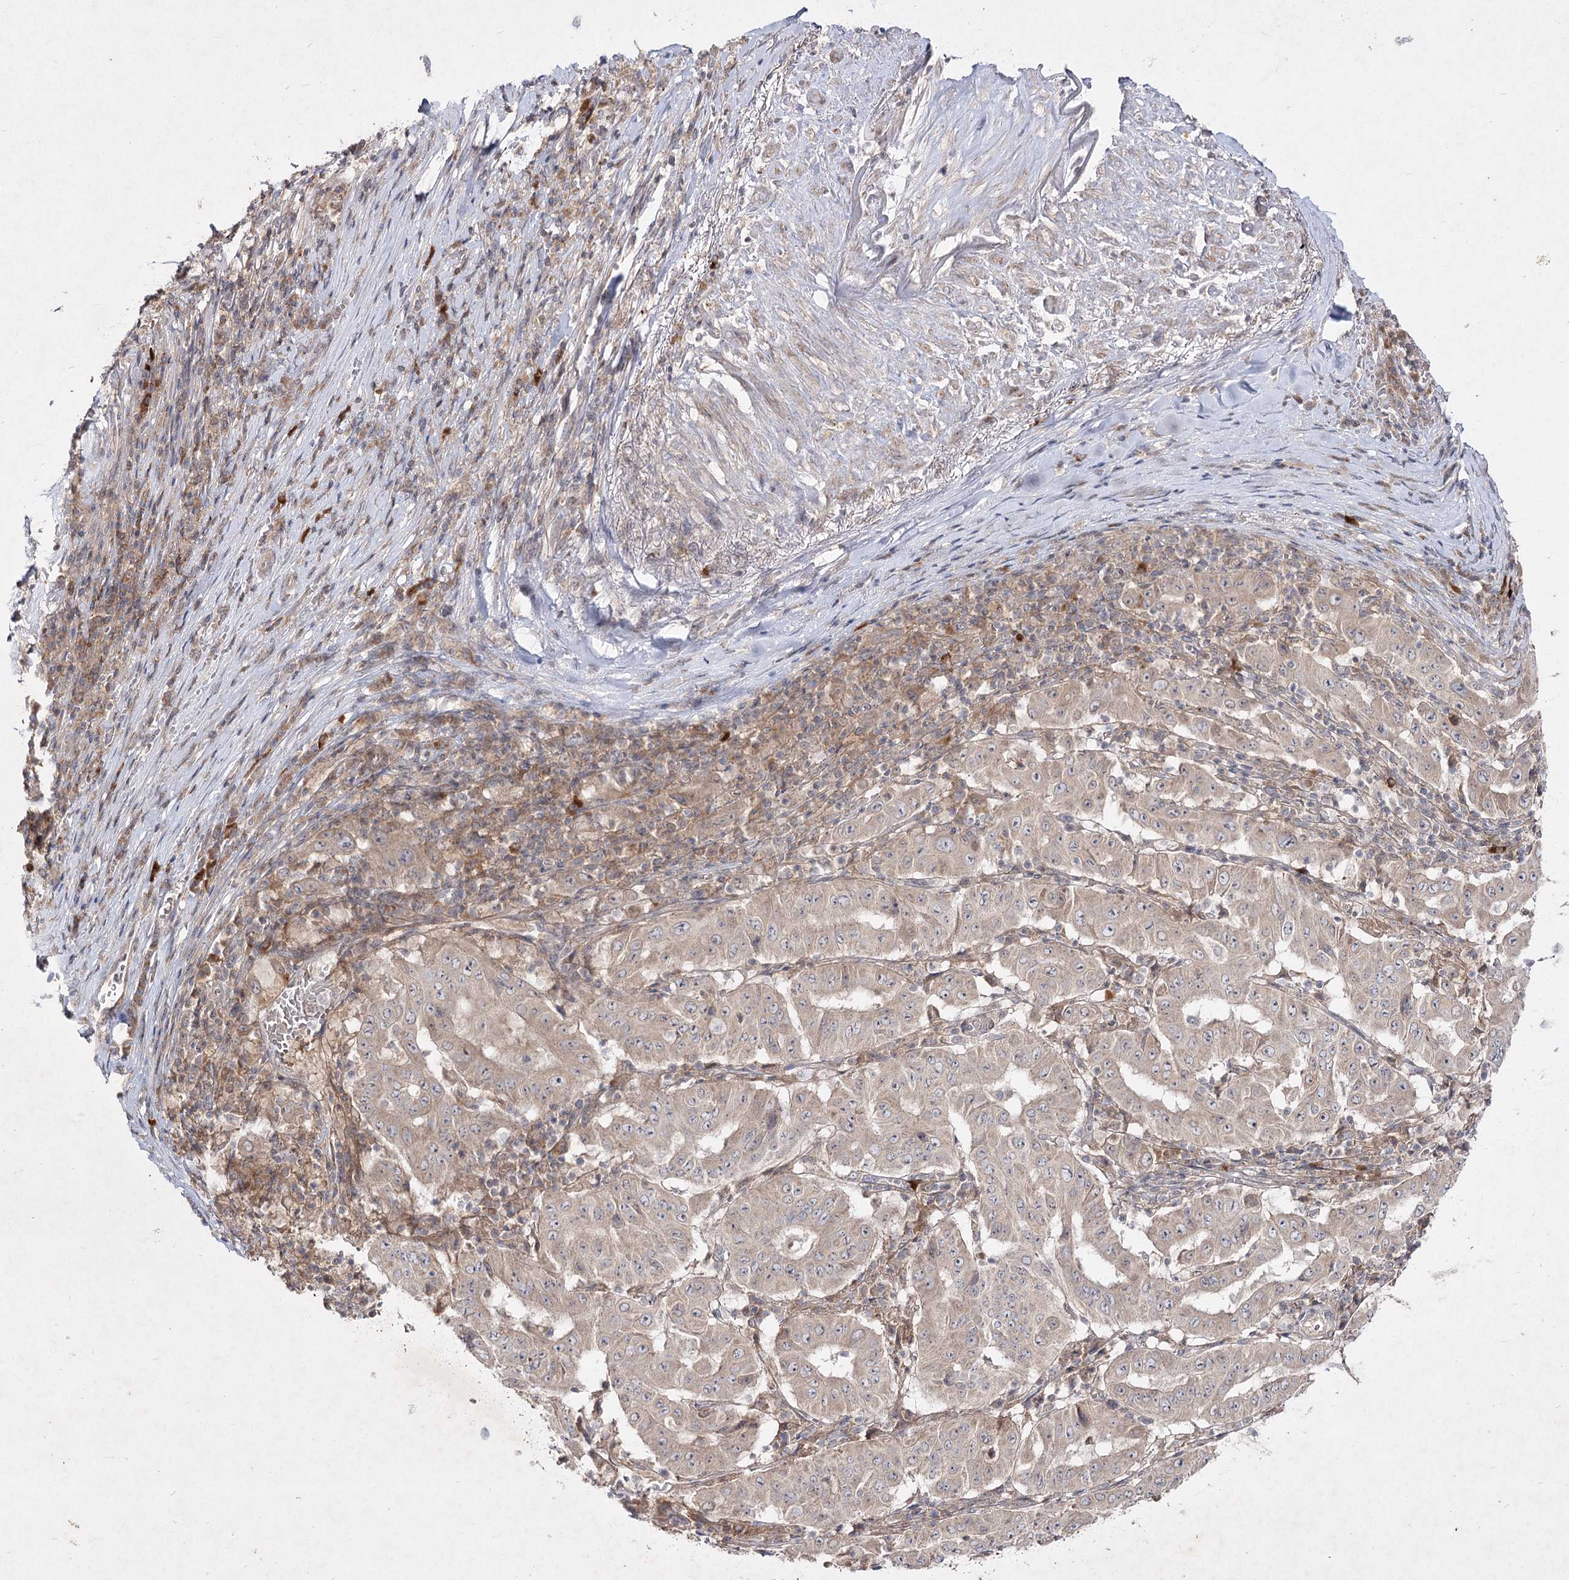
{"staining": {"intensity": "weak", "quantity": ">75%", "location": "cytoplasmic/membranous"}, "tissue": "pancreatic cancer", "cell_type": "Tumor cells", "image_type": "cancer", "snomed": [{"axis": "morphology", "description": "Adenocarcinoma, NOS"}, {"axis": "topography", "description": "Pancreas"}], "caption": "Immunohistochemistry micrograph of human pancreatic cancer (adenocarcinoma) stained for a protein (brown), which demonstrates low levels of weak cytoplasmic/membranous positivity in about >75% of tumor cells.", "gene": "CIB2", "patient": {"sex": "male", "age": 63}}